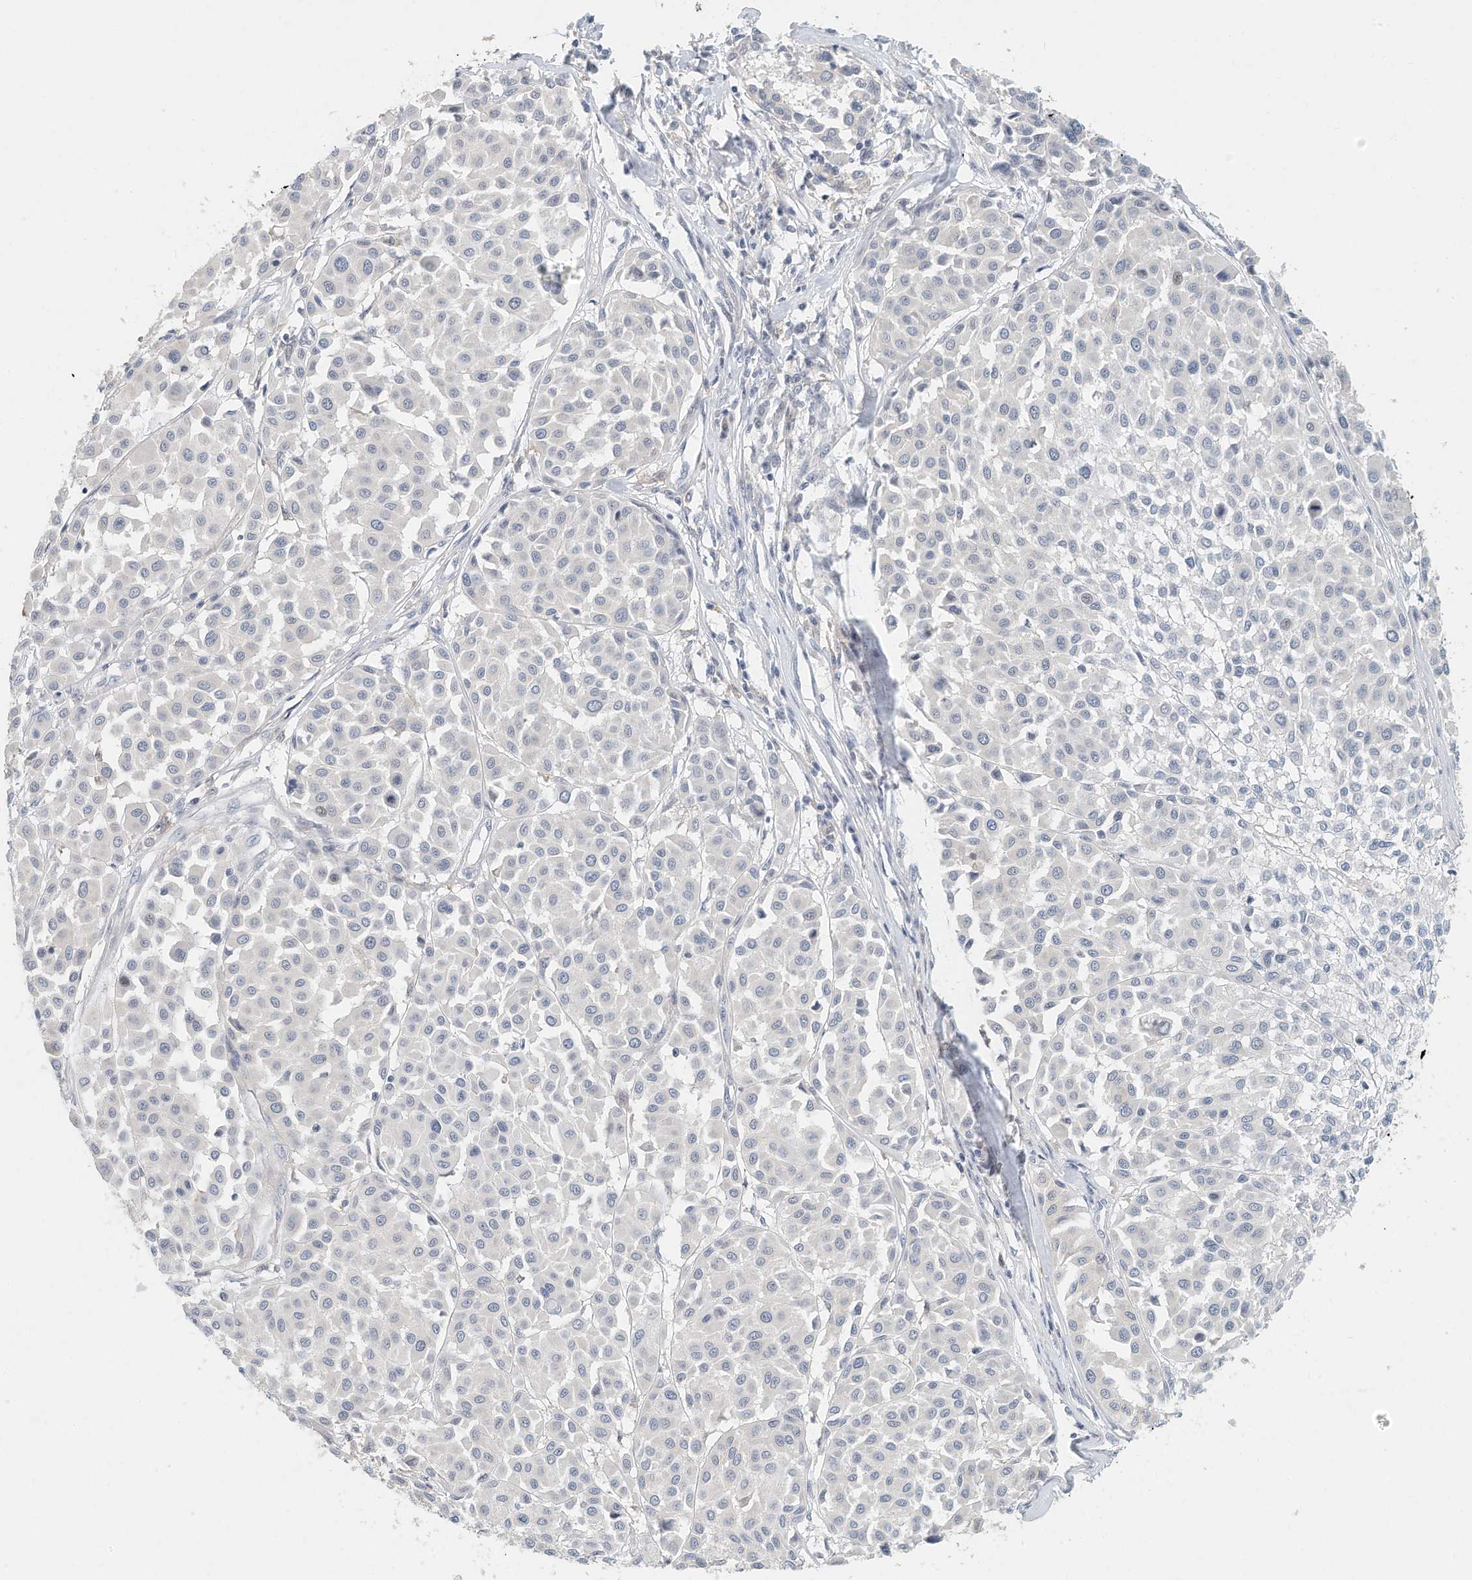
{"staining": {"intensity": "negative", "quantity": "none", "location": "none"}, "tissue": "melanoma", "cell_type": "Tumor cells", "image_type": "cancer", "snomed": [{"axis": "morphology", "description": "Malignant melanoma, Metastatic site"}, {"axis": "topography", "description": "Soft tissue"}], "caption": "This is a photomicrograph of immunohistochemistry (IHC) staining of malignant melanoma (metastatic site), which shows no positivity in tumor cells.", "gene": "MICAL1", "patient": {"sex": "male", "age": 41}}